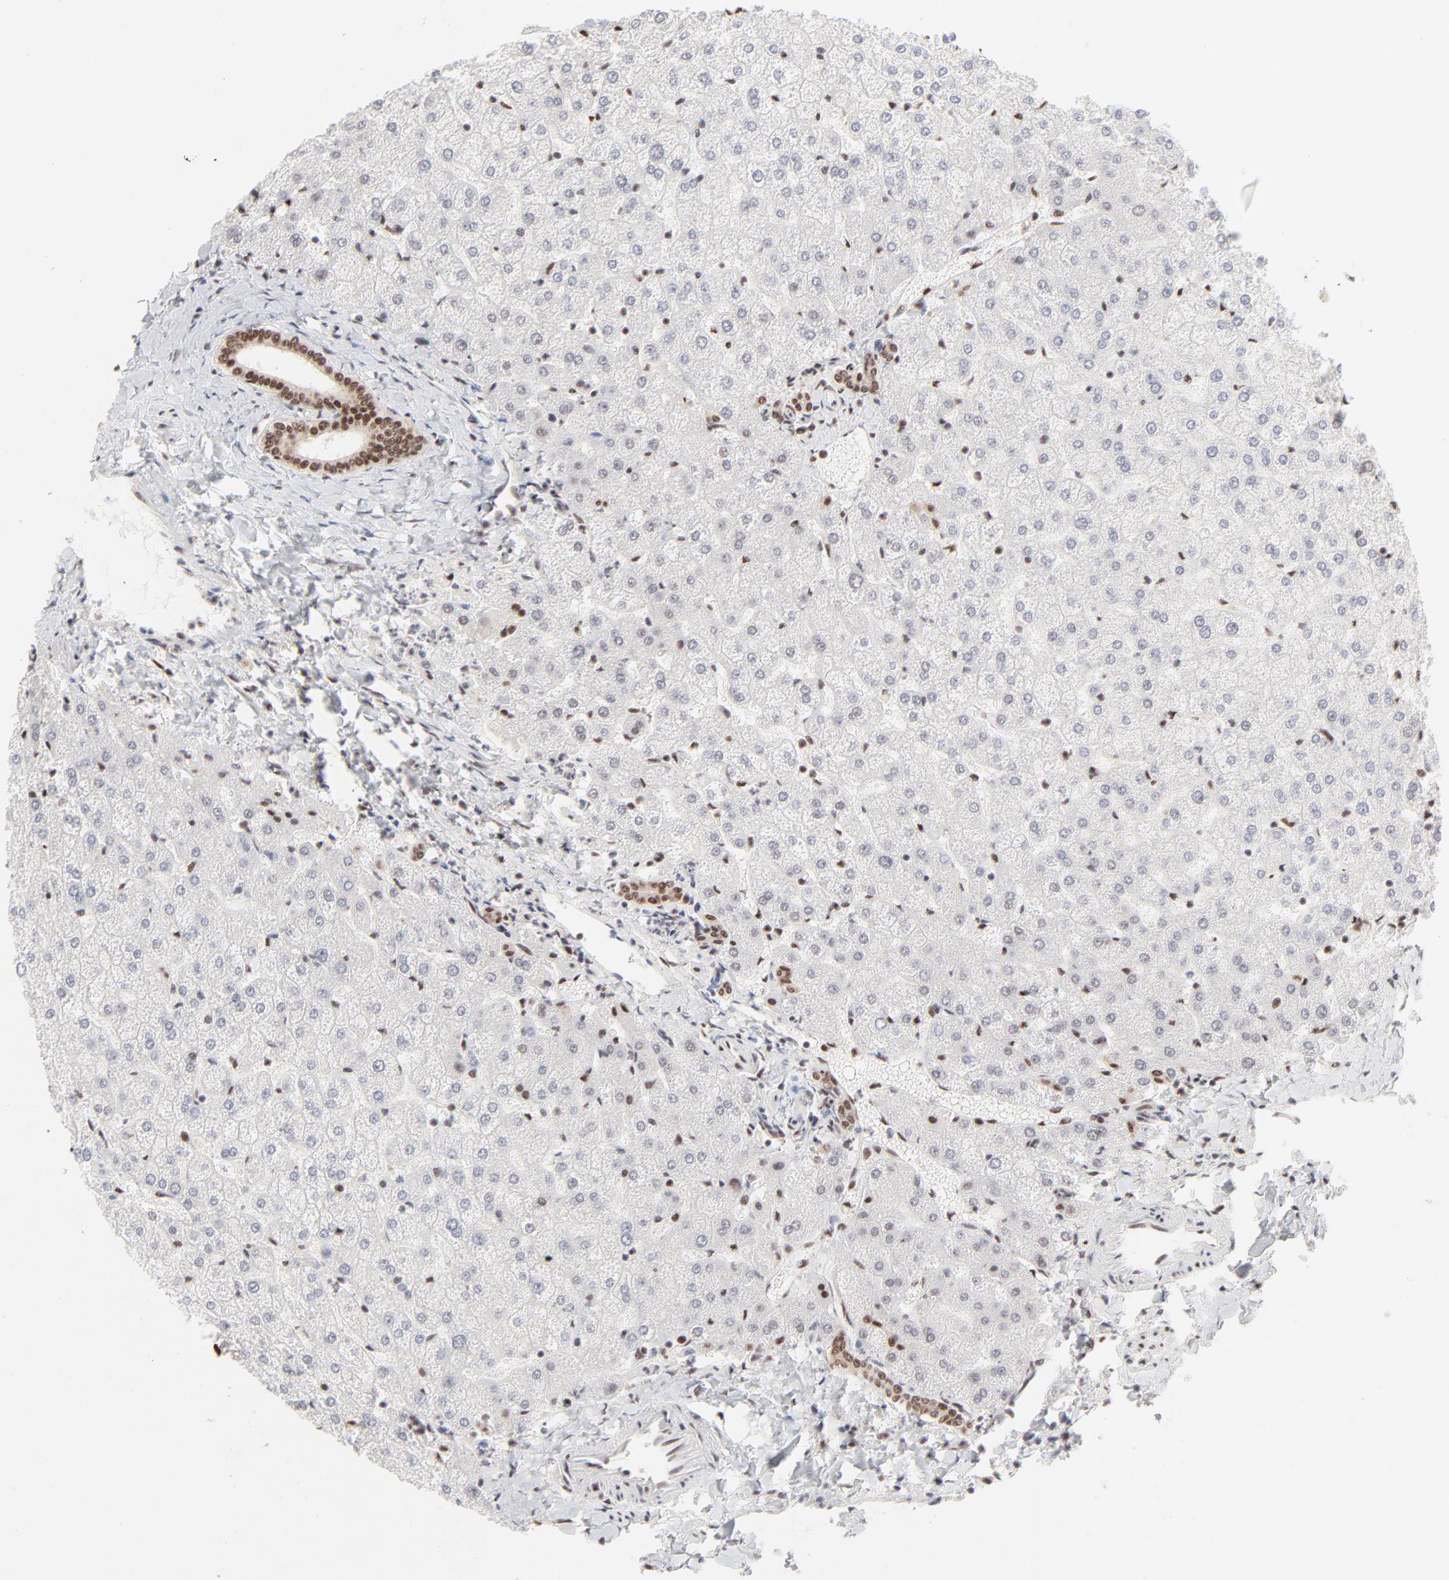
{"staining": {"intensity": "moderate", "quantity": ">75%", "location": "nuclear"}, "tissue": "liver", "cell_type": "Cholangiocytes", "image_type": "normal", "snomed": [{"axis": "morphology", "description": "Normal tissue, NOS"}, {"axis": "topography", "description": "Liver"}], "caption": "Liver stained with immunohistochemistry exhibits moderate nuclear staining in about >75% of cholangiocytes. The staining was performed using DAB (3,3'-diaminobenzidine), with brown indicating positive protein expression. Nuclei are stained blue with hematoxylin.", "gene": "TARDBP", "patient": {"sex": "female", "age": 32}}